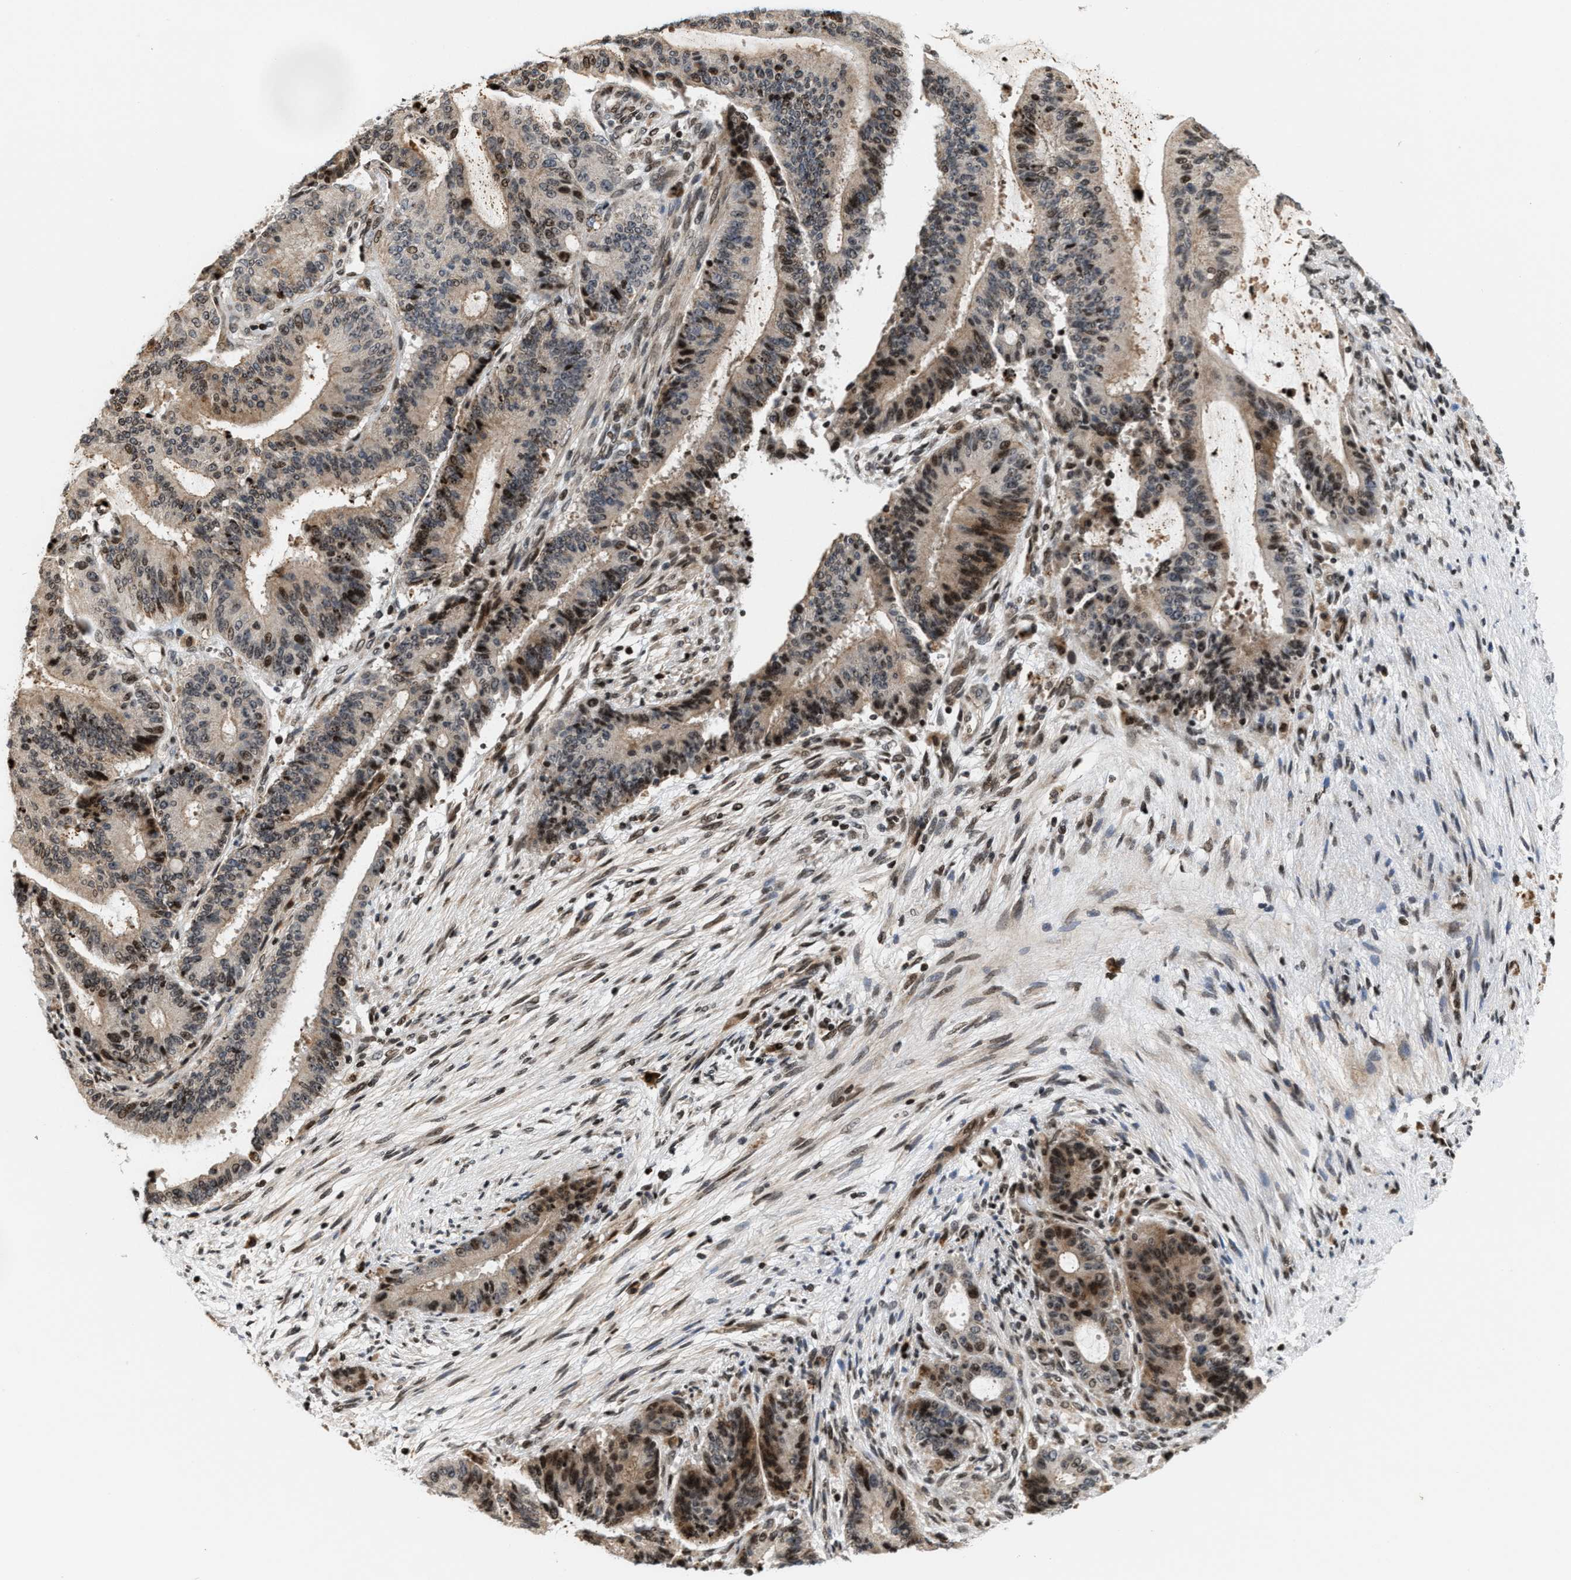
{"staining": {"intensity": "moderate", "quantity": ">75%", "location": "cytoplasmic/membranous,nuclear"}, "tissue": "liver cancer", "cell_type": "Tumor cells", "image_type": "cancer", "snomed": [{"axis": "morphology", "description": "Cholangiocarcinoma"}, {"axis": "topography", "description": "Liver"}], "caption": "Moderate cytoplasmic/membranous and nuclear staining is present in about >75% of tumor cells in liver cholangiocarcinoma.", "gene": "PDZD2", "patient": {"sex": "female", "age": 73}}